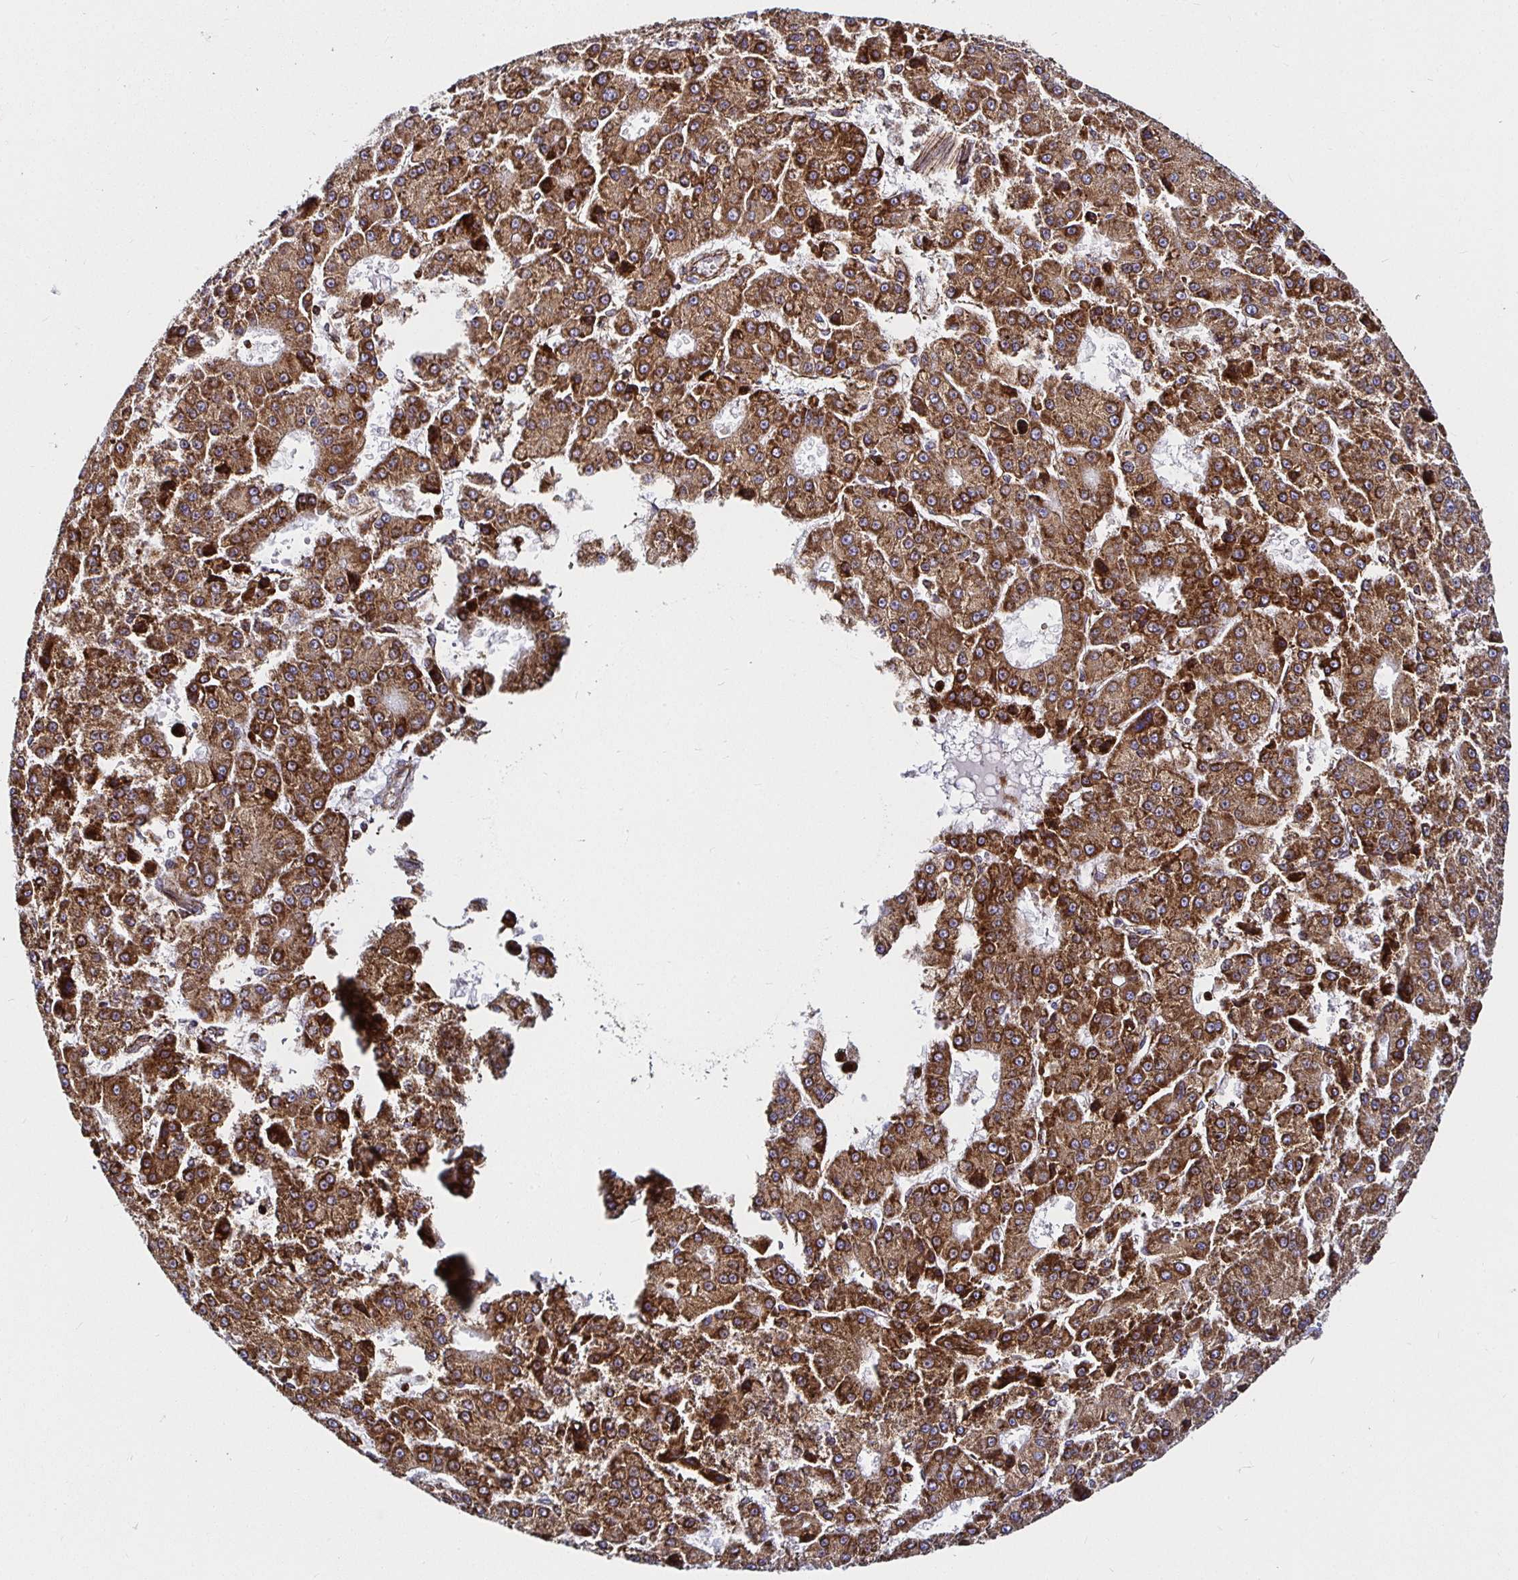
{"staining": {"intensity": "moderate", "quantity": ">75%", "location": "cytoplasmic/membranous"}, "tissue": "liver cancer", "cell_type": "Tumor cells", "image_type": "cancer", "snomed": [{"axis": "morphology", "description": "Carcinoma, Hepatocellular, NOS"}, {"axis": "topography", "description": "Liver"}], "caption": "Hepatocellular carcinoma (liver) stained with DAB immunohistochemistry reveals medium levels of moderate cytoplasmic/membranous positivity in approximately >75% of tumor cells.", "gene": "SMYD3", "patient": {"sex": "male", "age": 70}}